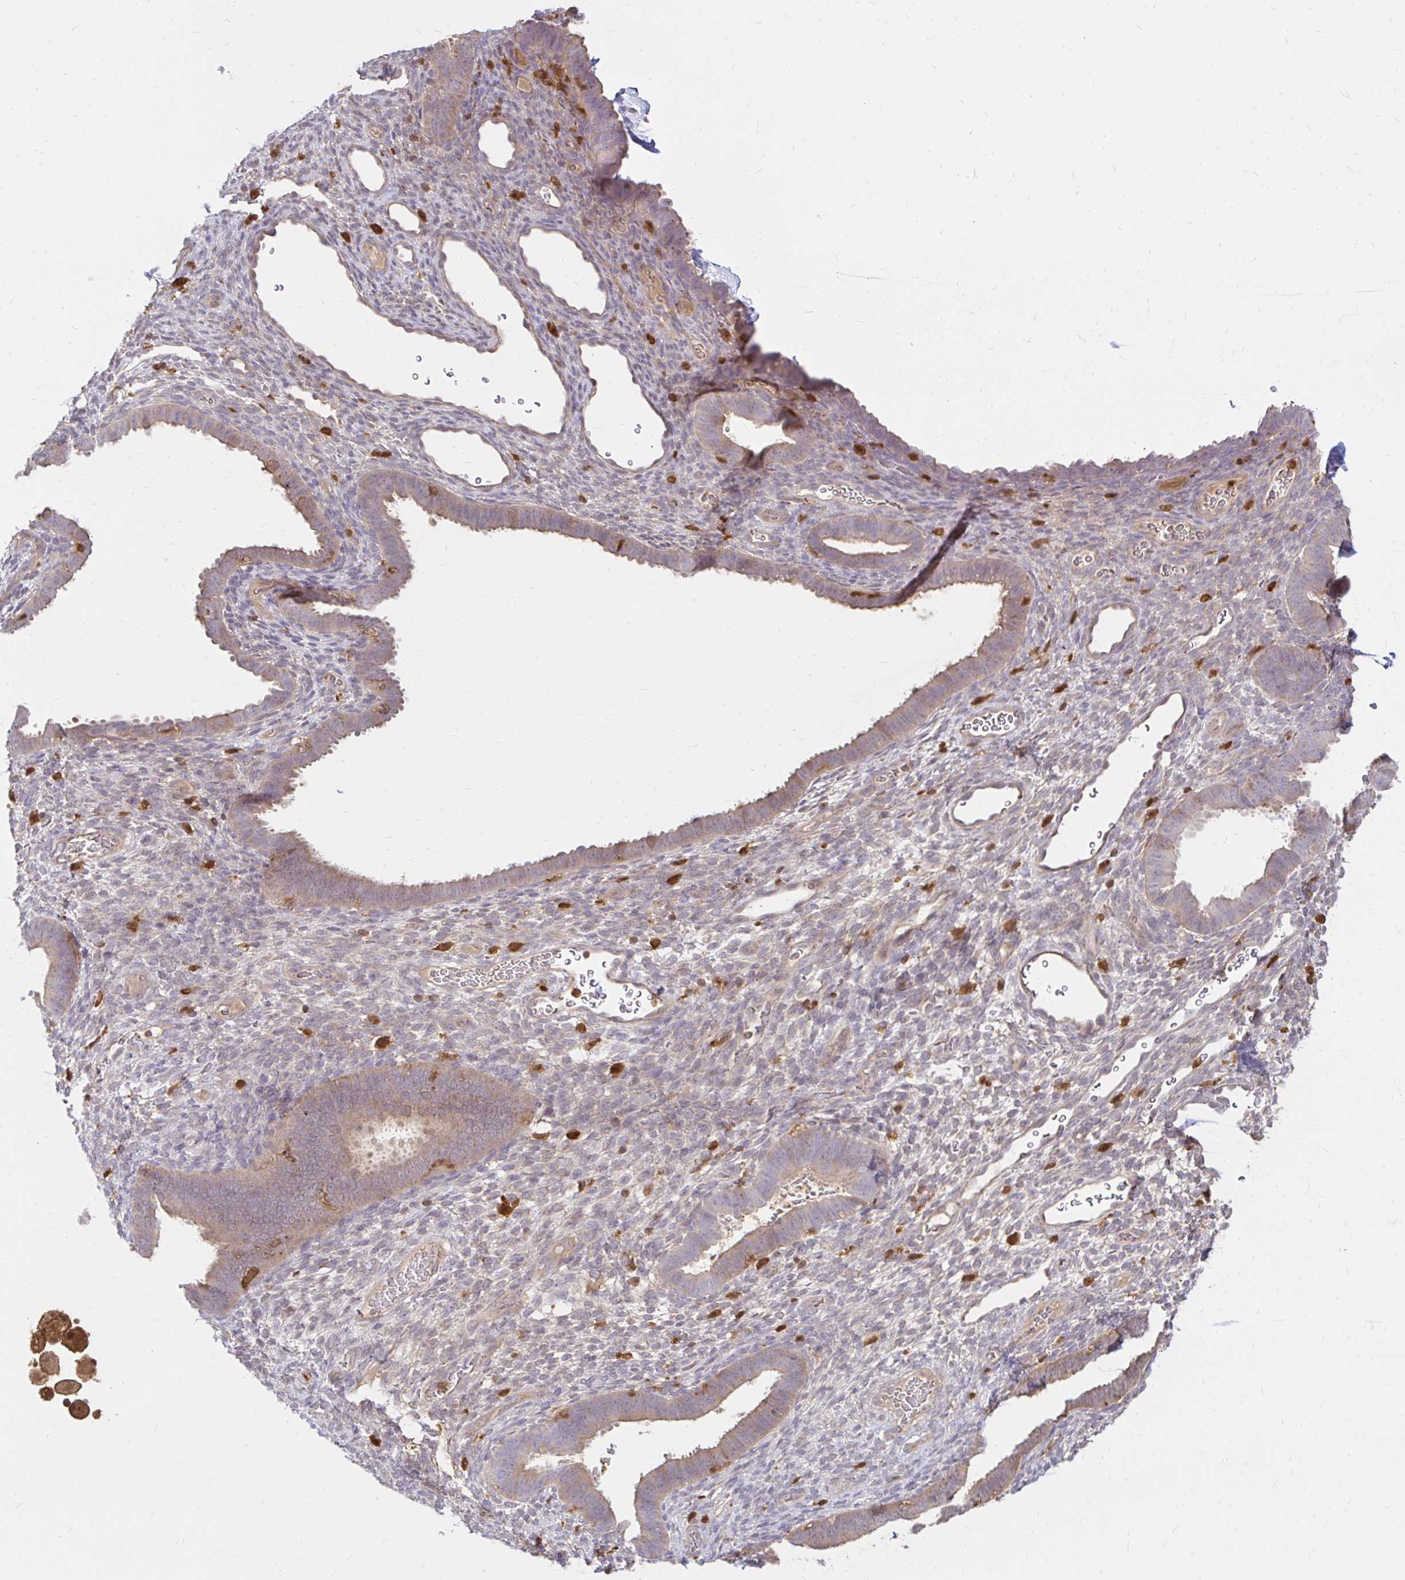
{"staining": {"intensity": "negative", "quantity": "none", "location": "none"}, "tissue": "endometrium", "cell_type": "Cells in endometrial stroma", "image_type": "normal", "snomed": [{"axis": "morphology", "description": "Normal tissue, NOS"}, {"axis": "topography", "description": "Endometrium"}], "caption": "Protein analysis of benign endometrium reveals no significant staining in cells in endometrial stroma. (DAB IHC with hematoxylin counter stain).", "gene": "PYCARD", "patient": {"sex": "female", "age": 34}}